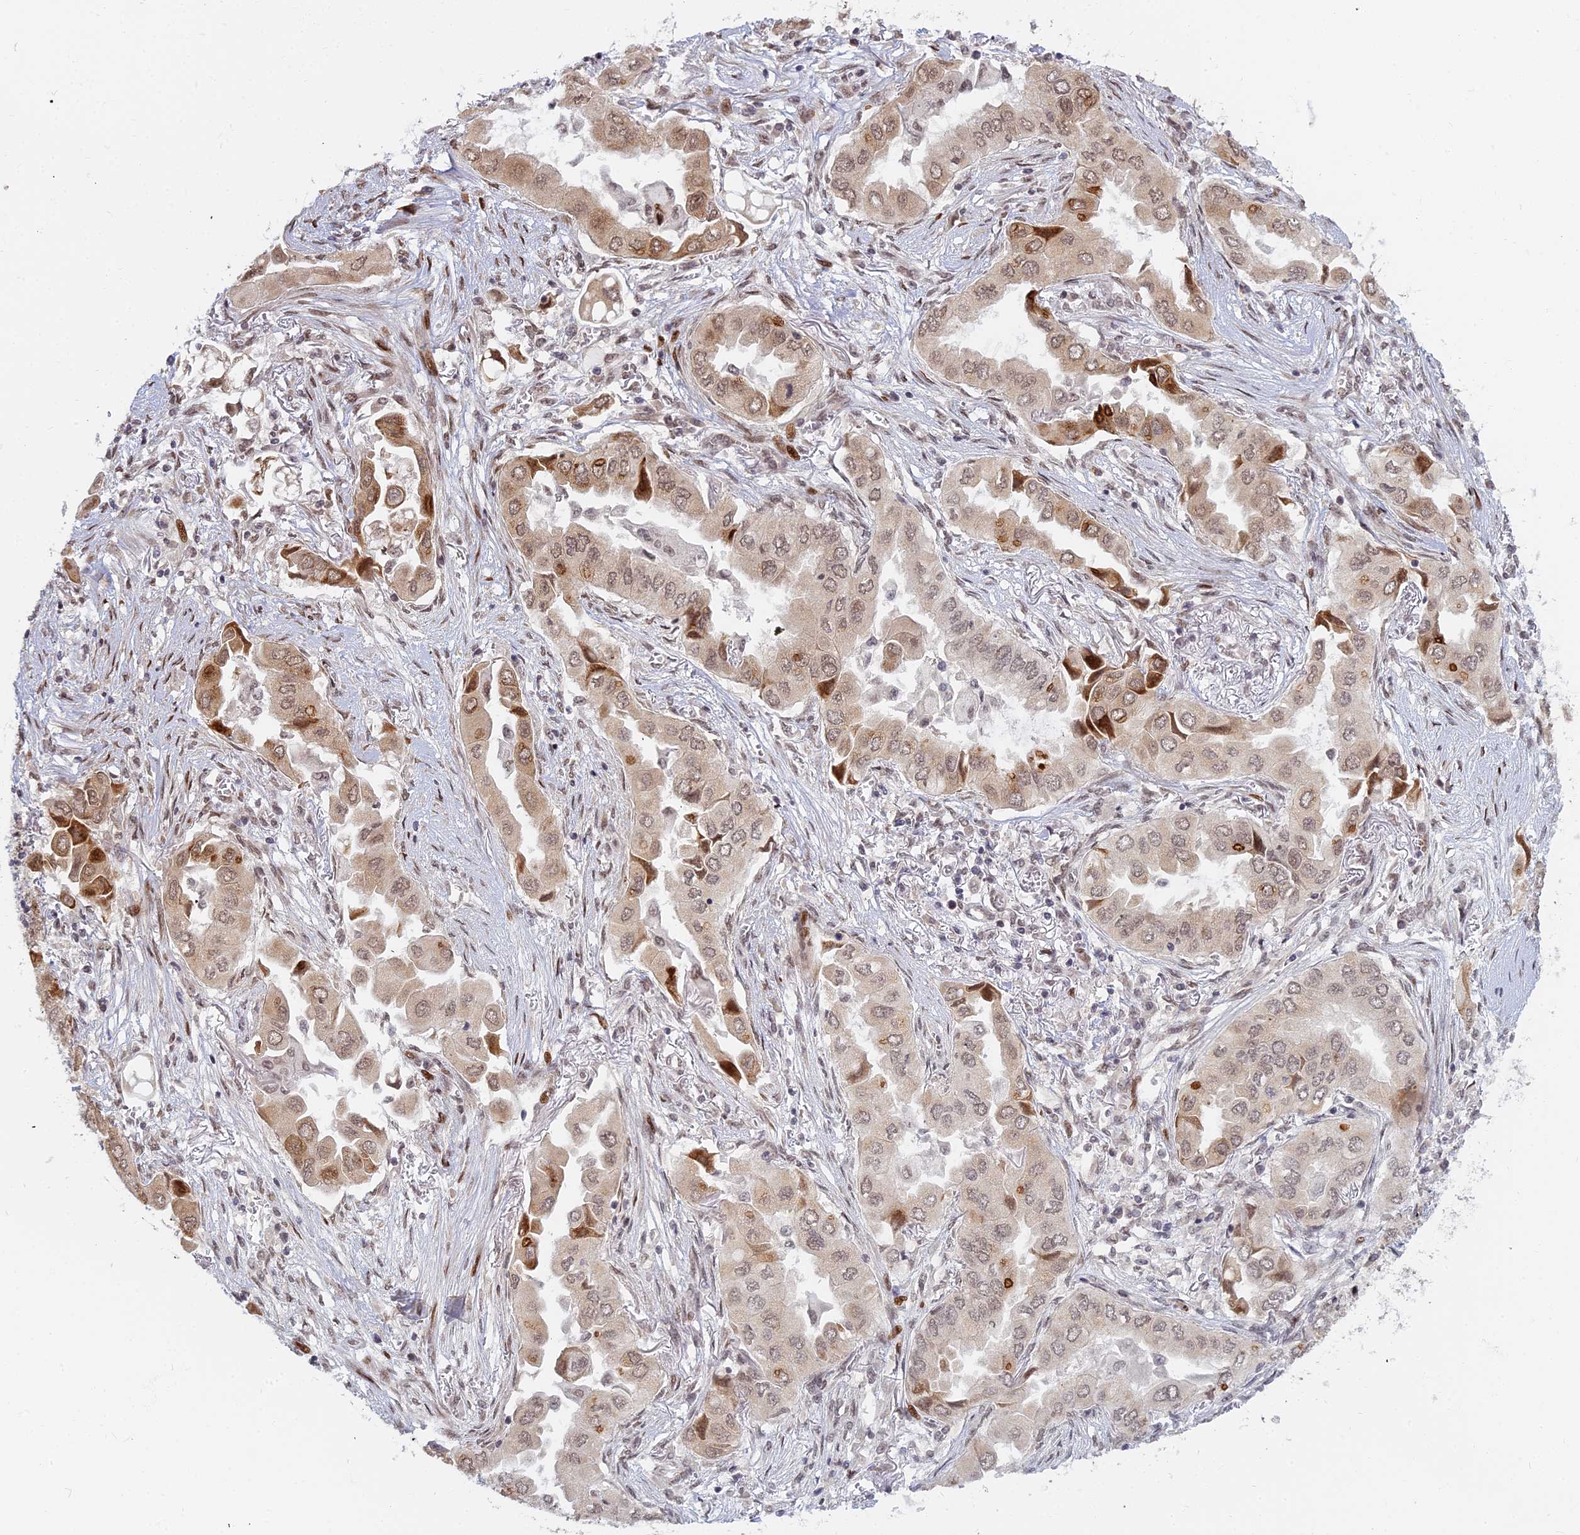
{"staining": {"intensity": "moderate", "quantity": "25%-75%", "location": "nuclear"}, "tissue": "lung cancer", "cell_type": "Tumor cells", "image_type": "cancer", "snomed": [{"axis": "morphology", "description": "Adenocarcinoma, NOS"}, {"axis": "topography", "description": "Lung"}], "caption": "Lung cancer was stained to show a protein in brown. There is medium levels of moderate nuclear positivity in about 25%-75% of tumor cells.", "gene": "ABCA2", "patient": {"sex": "female", "age": 76}}